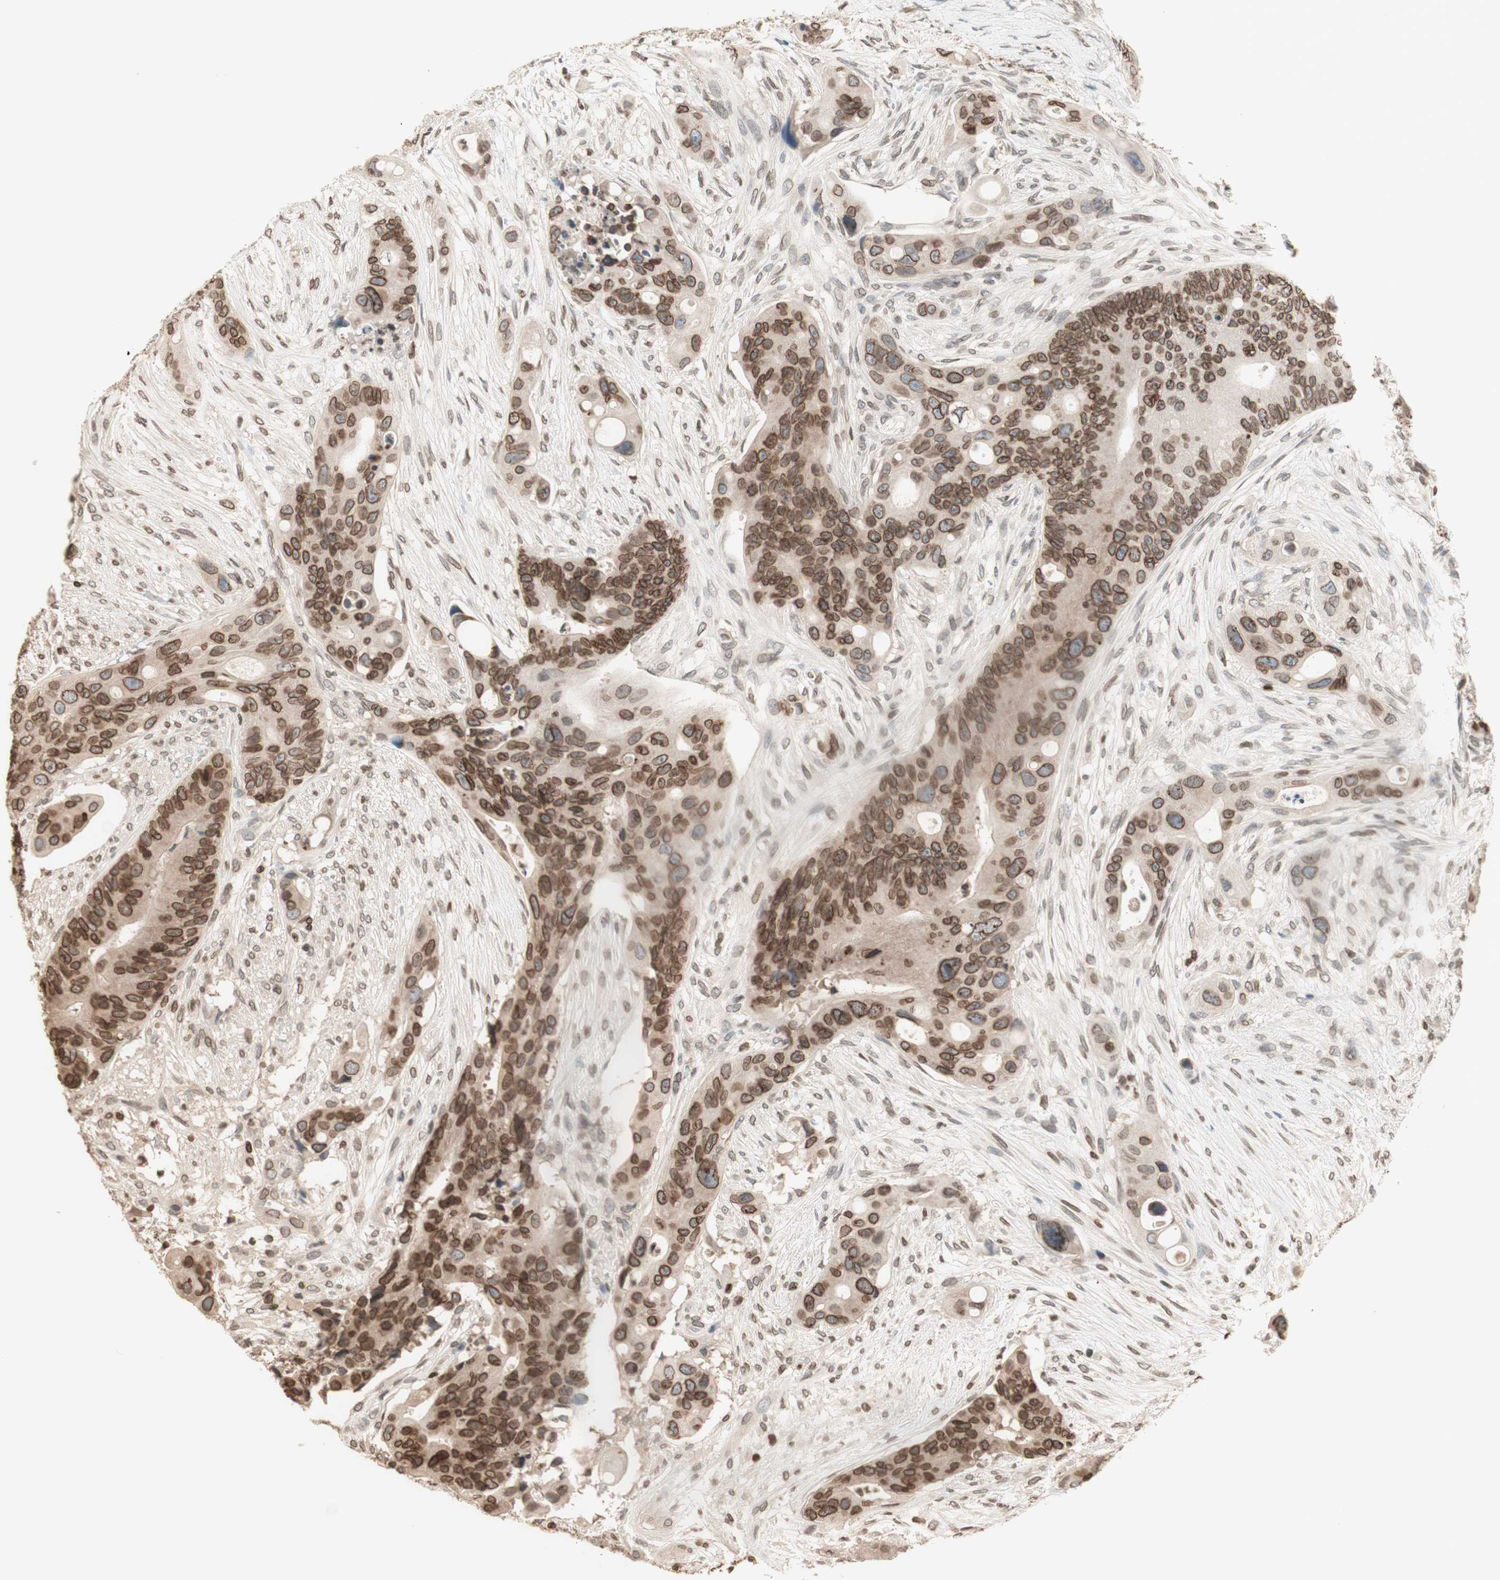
{"staining": {"intensity": "moderate", "quantity": ">75%", "location": "cytoplasmic/membranous,nuclear"}, "tissue": "colorectal cancer", "cell_type": "Tumor cells", "image_type": "cancer", "snomed": [{"axis": "morphology", "description": "Adenocarcinoma, NOS"}, {"axis": "topography", "description": "Colon"}], "caption": "Colorectal cancer stained with a brown dye demonstrates moderate cytoplasmic/membranous and nuclear positive staining in approximately >75% of tumor cells.", "gene": "TMPO", "patient": {"sex": "female", "age": 57}}